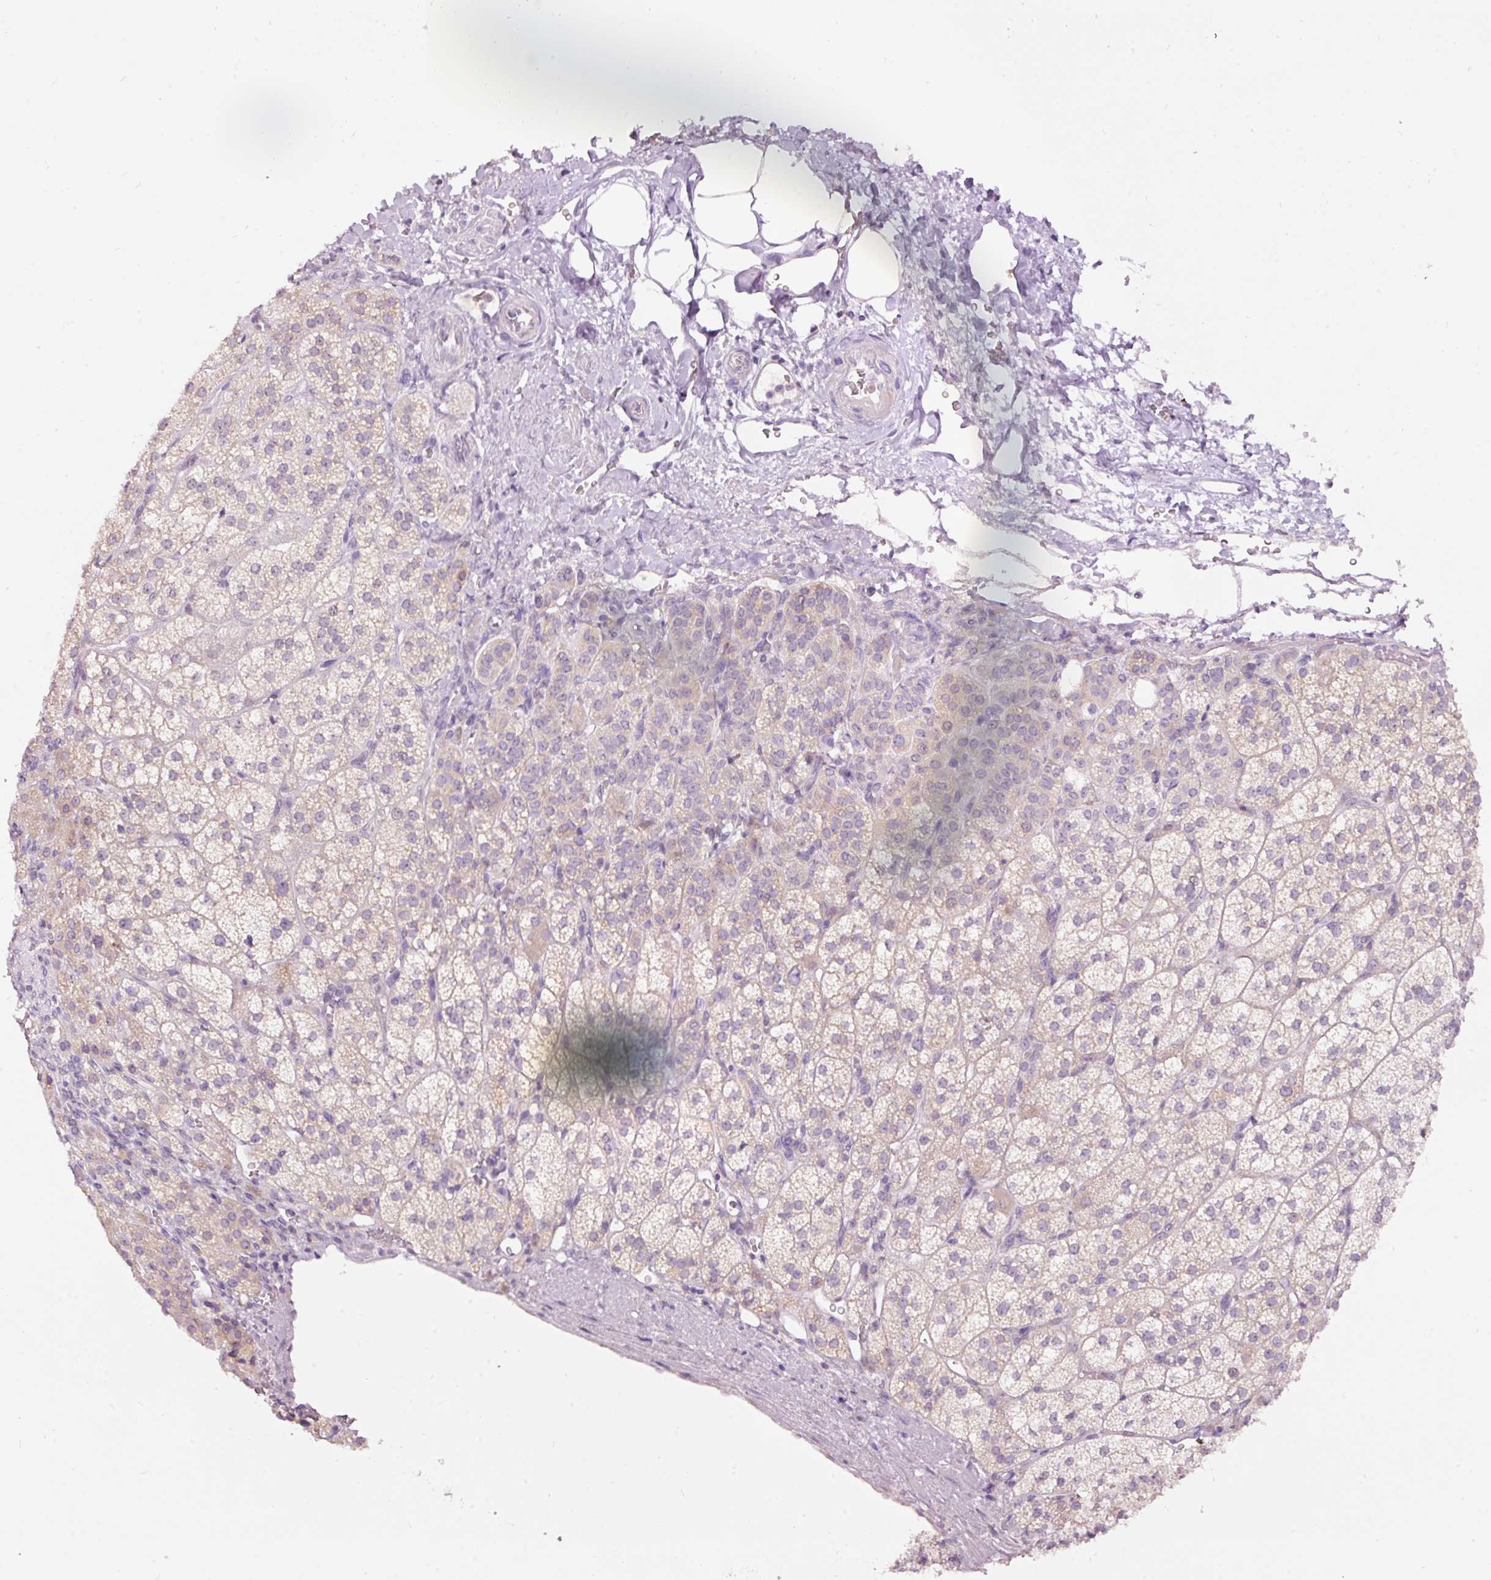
{"staining": {"intensity": "moderate", "quantity": "25%-75%", "location": "cytoplasmic/membranous"}, "tissue": "adrenal gland", "cell_type": "Glandular cells", "image_type": "normal", "snomed": [{"axis": "morphology", "description": "Normal tissue, NOS"}, {"axis": "topography", "description": "Adrenal gland"}], "caption": "Protein staining of normal adrenal gland reveals moderate cytoplasmic/membranous positivity in approximately 25%-75% of glandular cells. (DAB IHC, brown staining for protein, blue staining for nuclei).", "gene": "RSPO2", "patient": {"sex": "female", "age": 60}}